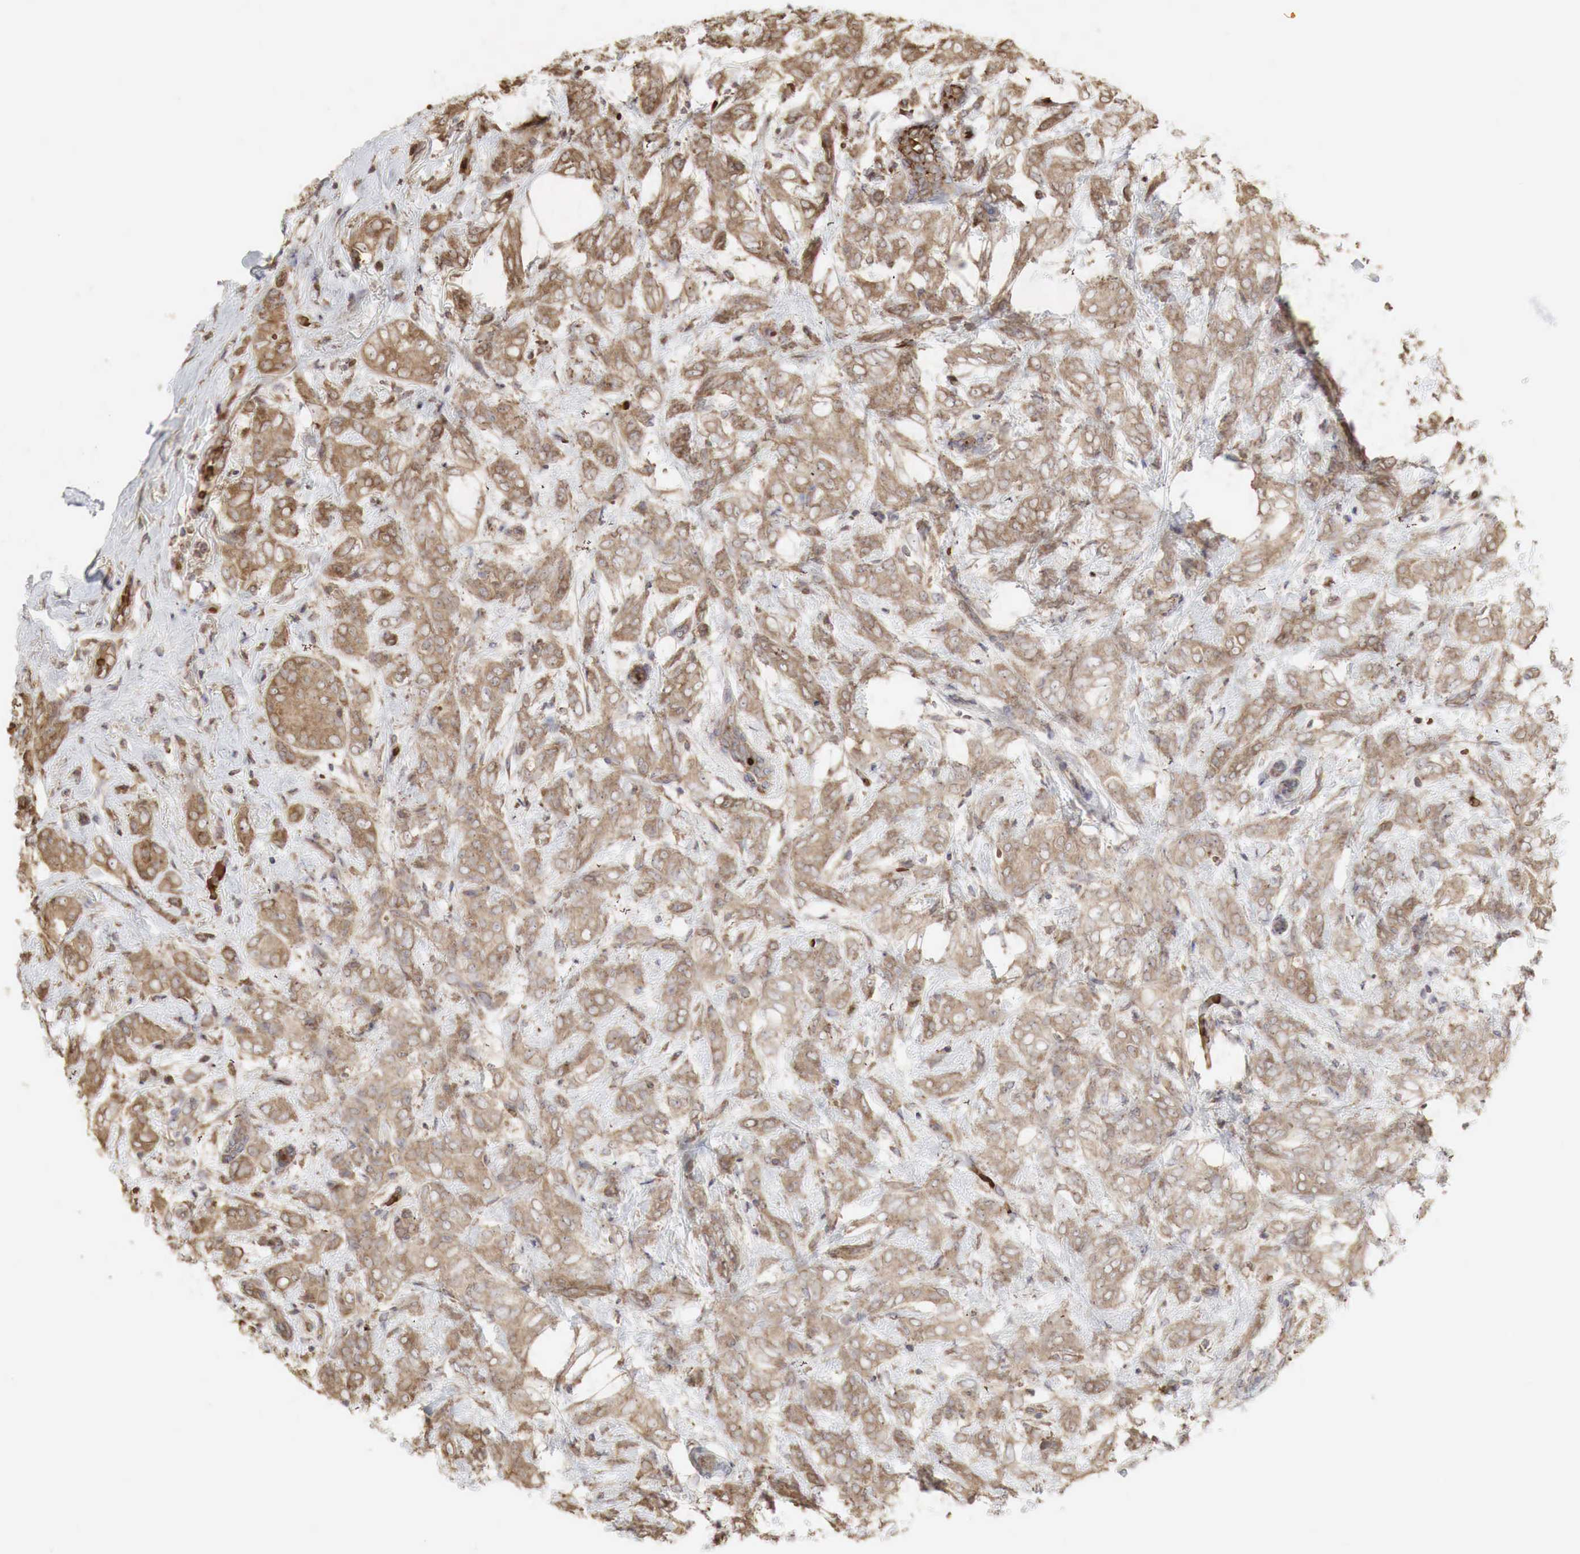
{"staining": {"intensity": "weak", "quantity": ">75%", "location": "cytoplasmic/membranous"}, "tissue": "breast cancer", "cell_type": "Tumor cells", "image_type": "cancer", "snomed": [{"axis": "morphology", "description": "Duct carcinoma"}, {"axis": "topography", "description": "Breast"}], "caption": "Protein staining exhibits weak cytoplasmic/membranous staining in about >75% of tumor cells in breast cancer. (IHC, brightfield microscopy, high magnification).", "gene": "PABPC5", "patient": {"sex": "female", "age": 53}}